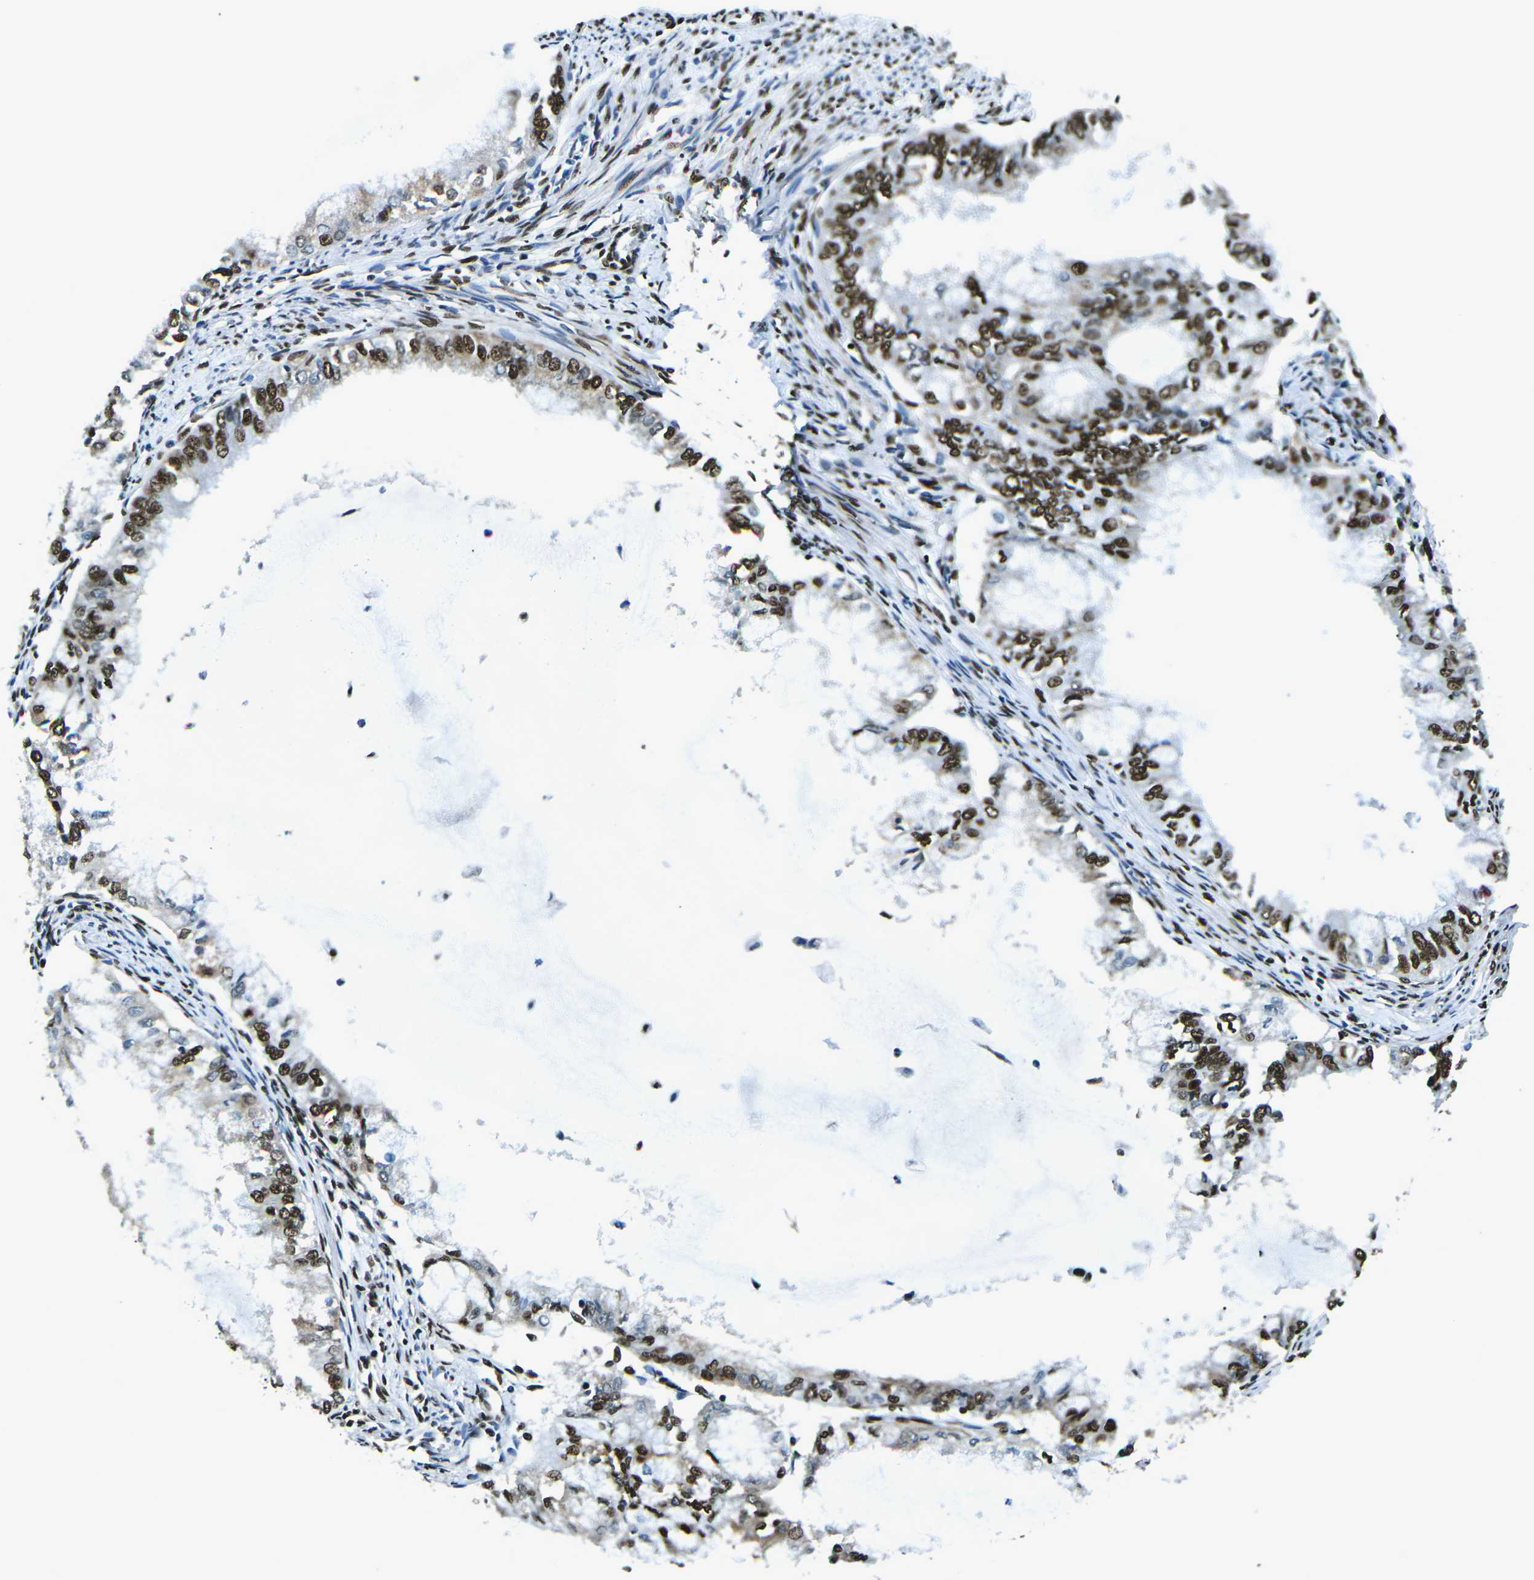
{"staining": {"intensity": "strong", "quantity": ">75%", "location": "cytoplasmic/membranous"}, "tissue": "endometrial cancer", "cell_type": "Tumor cells", "image_type": "cancer", "snomed": [{"axis": "morphology", "description": "Adenocarcinoma, NOS"}, {"axis": "topography", "description": "Endometrium"}], "caption": "Immunohistochemical staining of endometrial adenocarcinoma displays high levels of strong cytoplasmic/membranous expression in approximately >75% of tumor cells. The protein of interest is stained brown, and the nuclei are stained in blue (DAB (3,3'-diaminobenzidine) IHC with brightfield microscopy, high magnification).", "gene": "HNRNPL", "patient": {"sex": "female", "age": 86}}